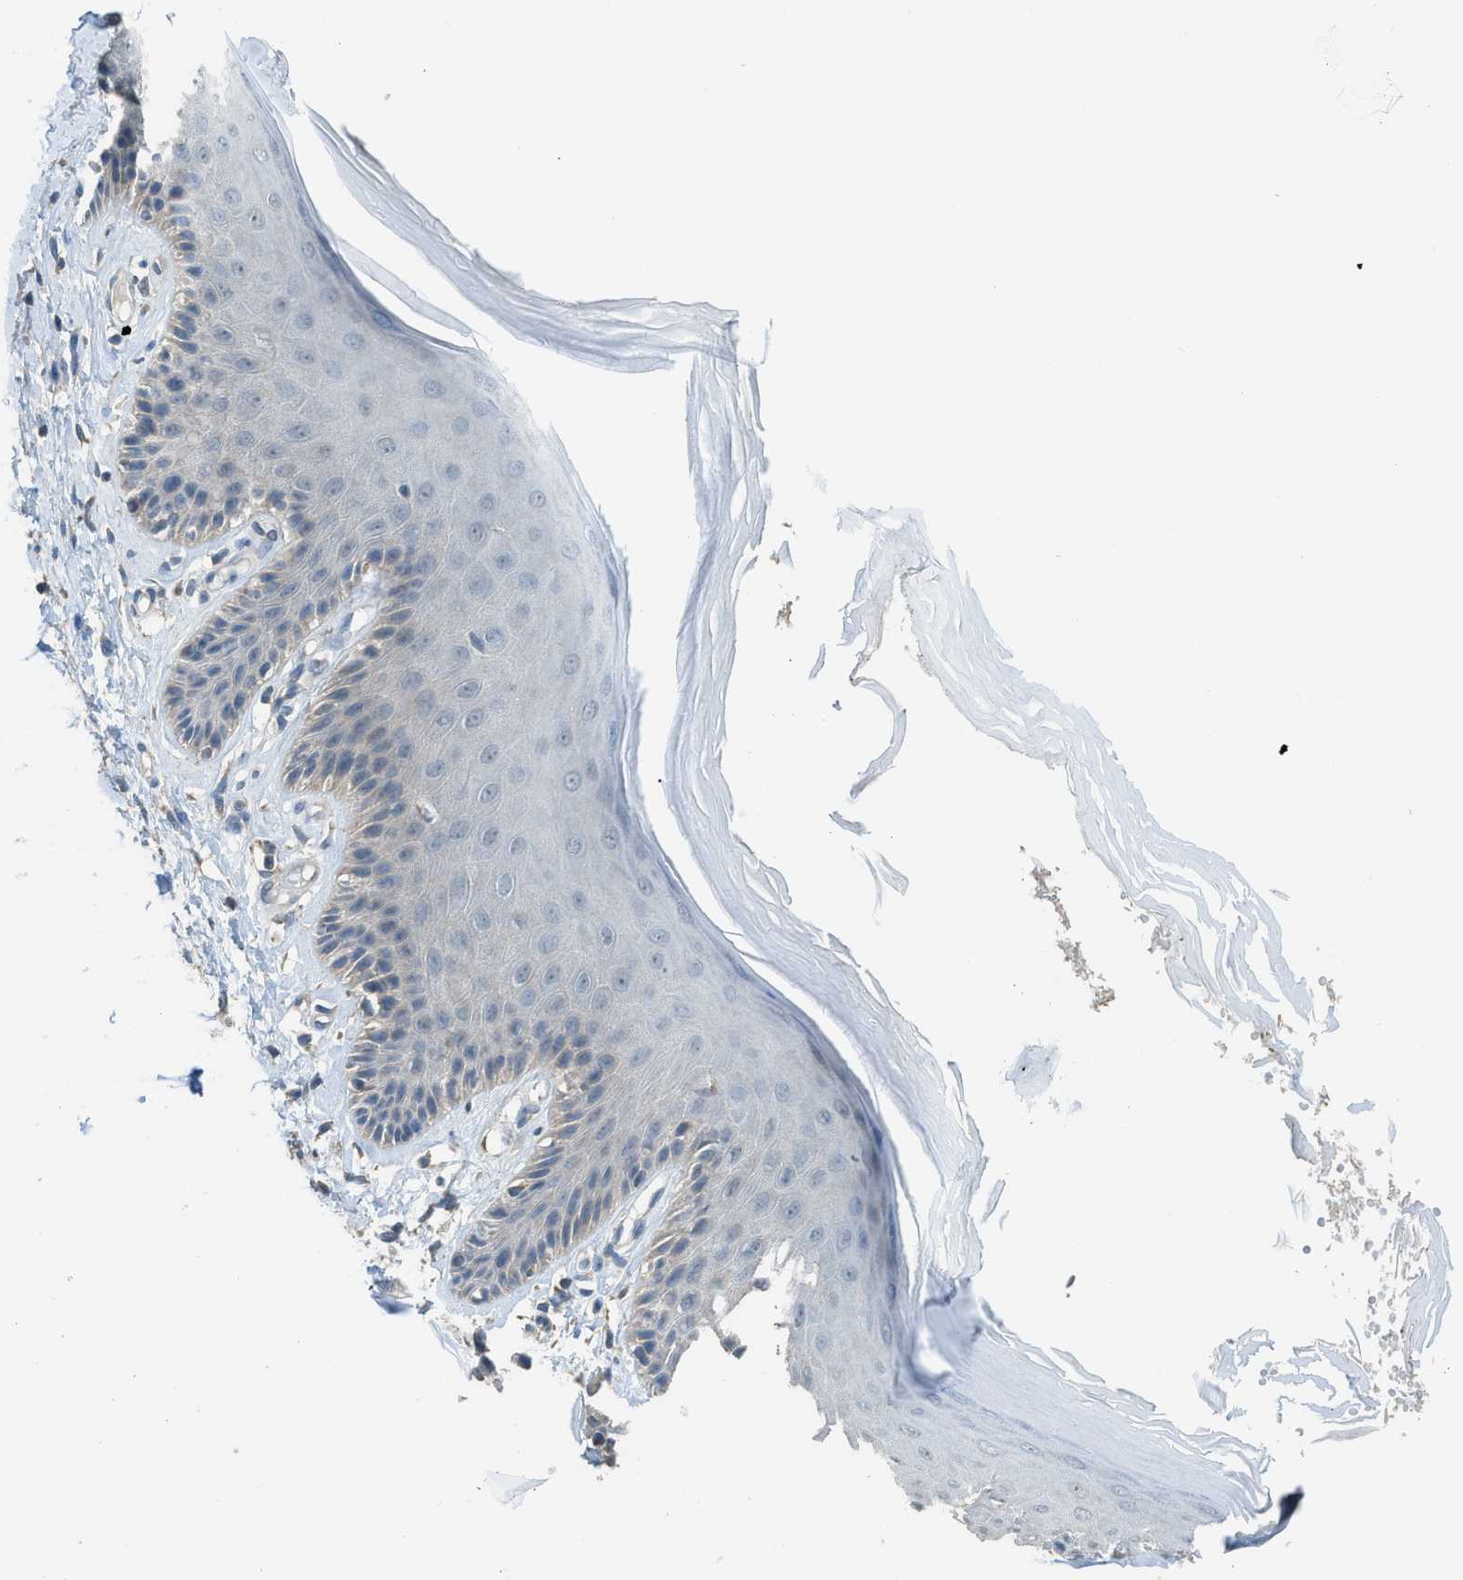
{"staining": {"intensity": "weak", "quantity": "<25%", "location": "cytoplasmic/membranous"}, "tissue": "skin", "cell_type": "Epidermal cells", "image_type": "normal", "snomed": [{"axis": "morphology", "description": "Normal tissue, NOS"}, {"axis": "topography", "description": "Vulva"}], "caption": "The histopathology image displays no significant staining in epidermal cells of skin.", "gene": "TIMD4", "patient": {"sex": "female", "age": 73}}